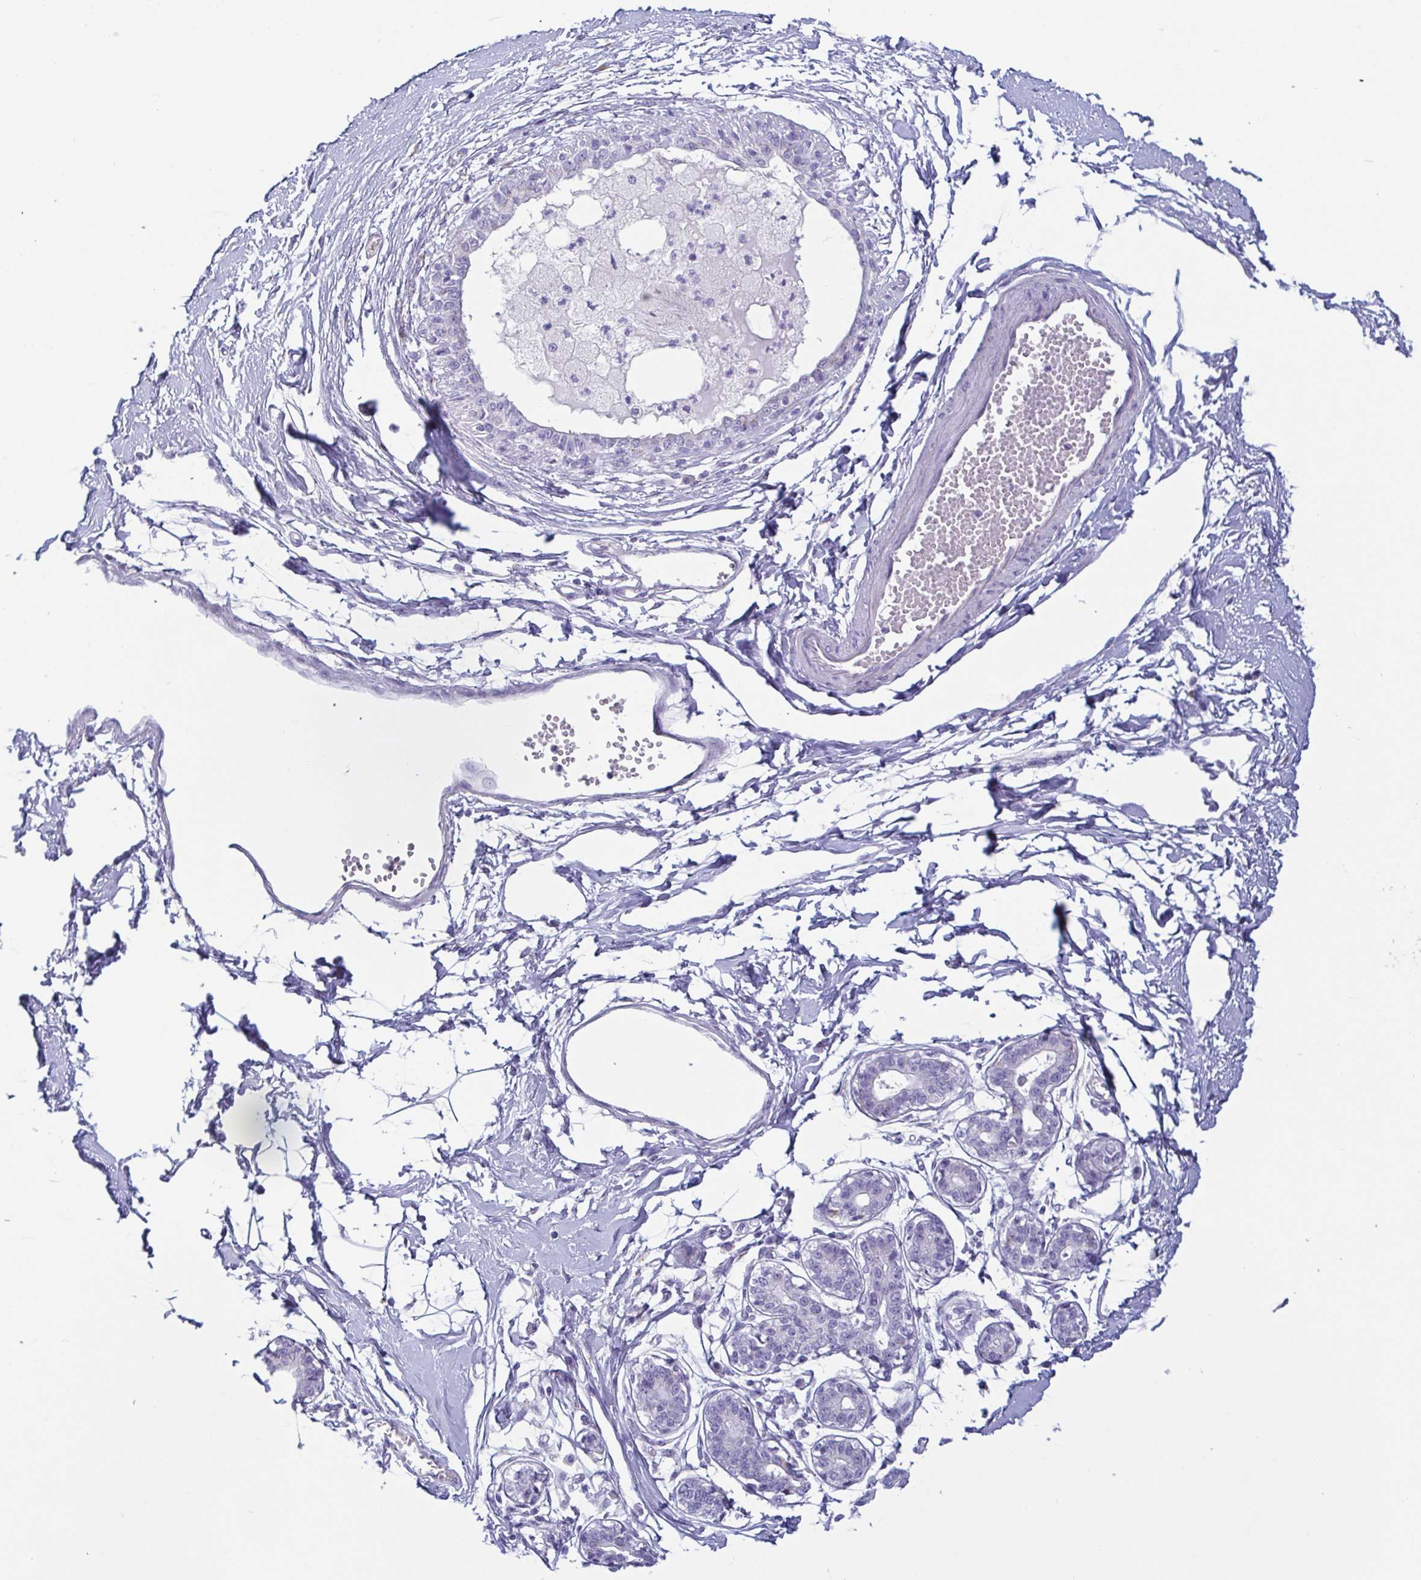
{"staining": {"intensity": "negative", "quantity": "none", "location": "none"}, "tissue": "breast", "cell_type": "Adipocytes", "image_type": "normal", "snomed": [{"axis": "morphology", "description": "Normal tissue, NOS"}, {"axis": "topography", "description": "Breast"}], "caption": "An image of human breast is negative for staining in adipocytes. (Stains: DAB IHC with hematoxylin counter stain, Microscopy: brightfield microscopy at high magnification).", "gene": "LDLRAD1", "patient": {"sex": "female", "age": 45}}